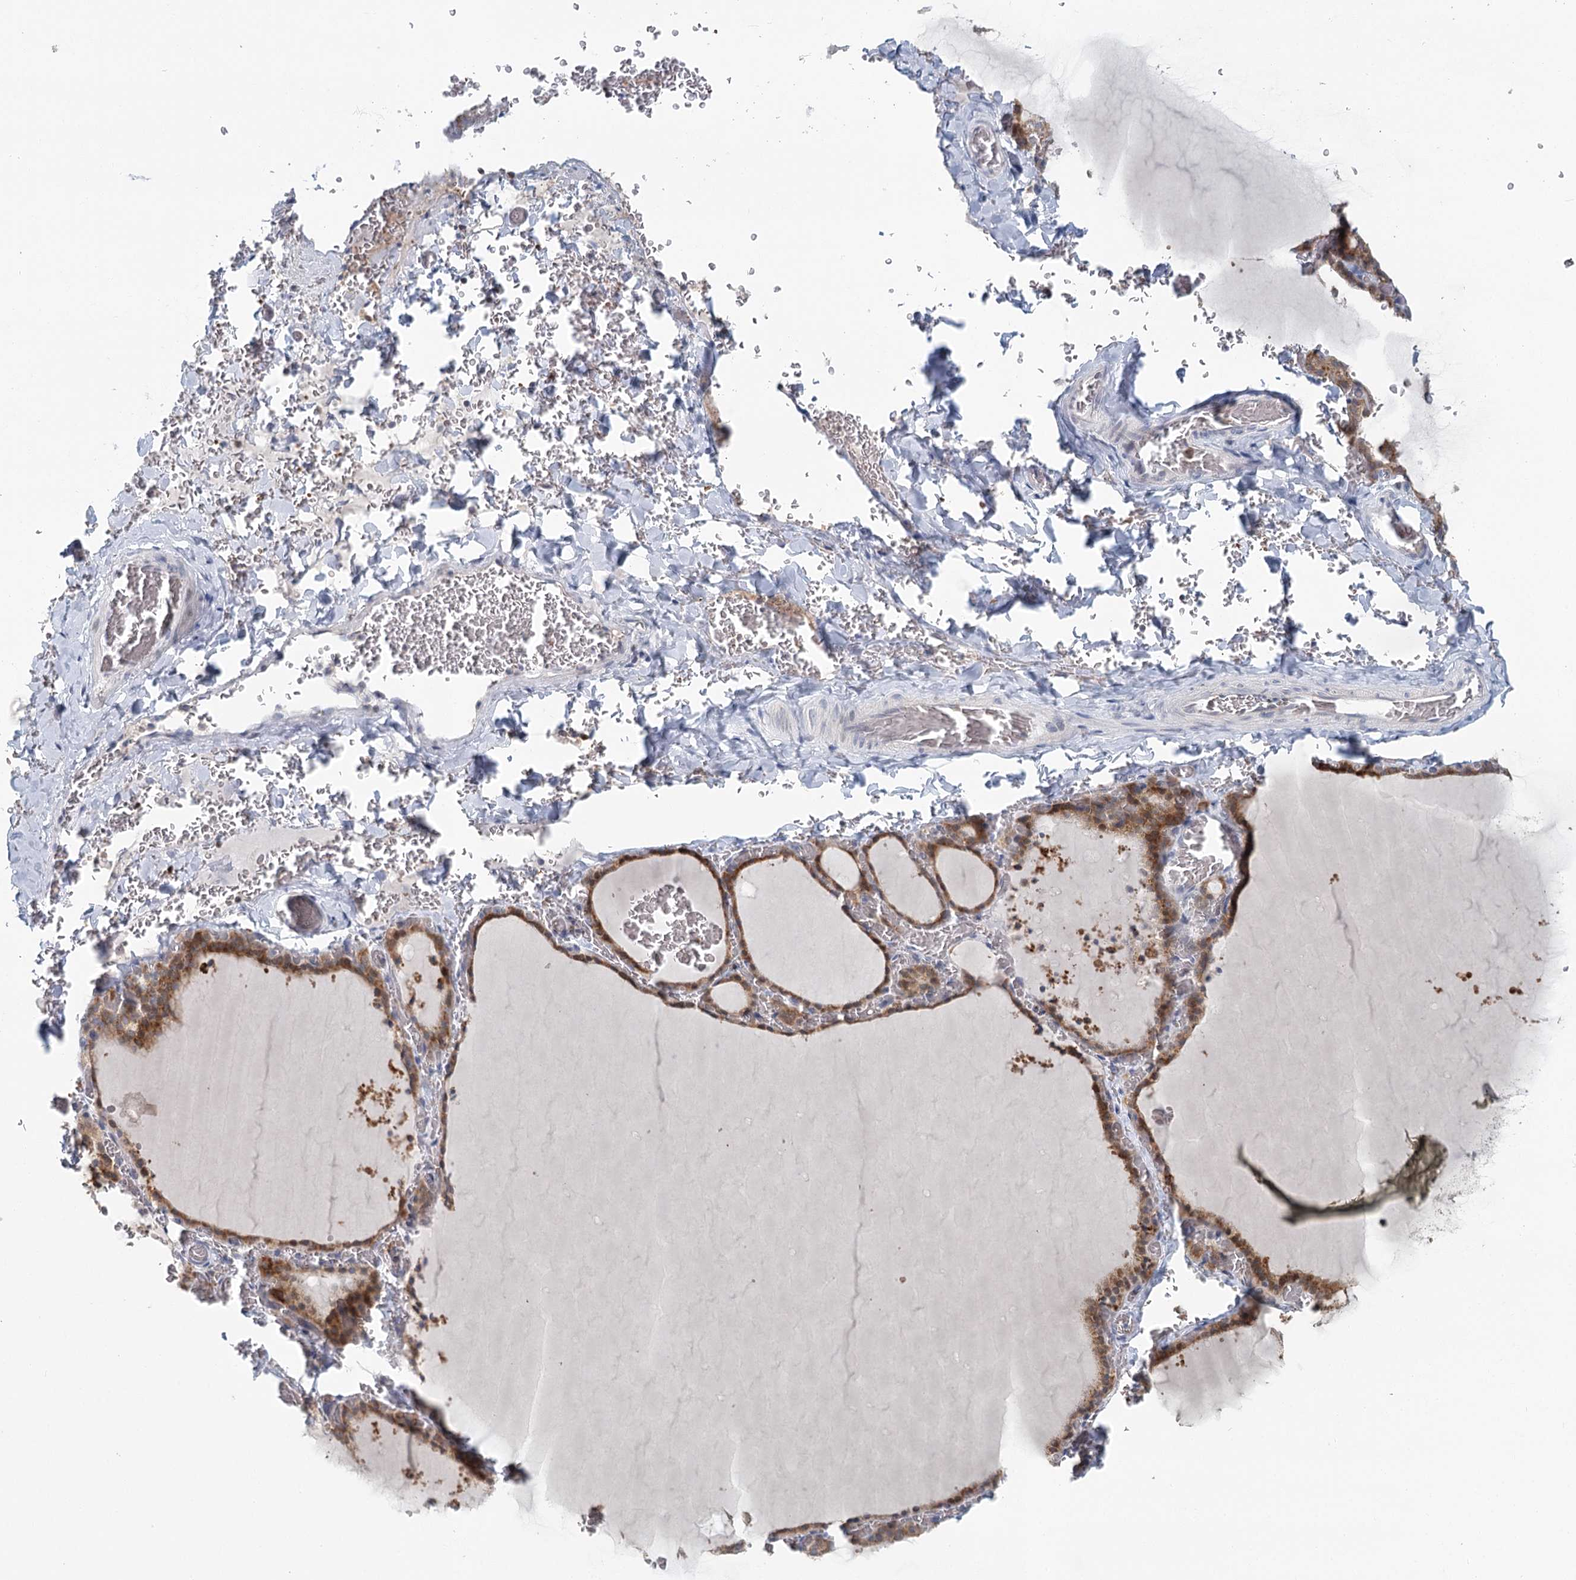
{"staining": {"intensity": "moderate", "quantity": ">75%", "location": "cytoplasmic/membranous"}, "tissue": "thyroid gland", "cell_type": "Glandular cells", "image_type": "normal", "snomed": [{"axis": "morphology", "description": "Normal tissue, NOS"}, {"axis": "topography", "description": "Thyroid gland"}], "caption": "DAB (3,3'-diaminobenzidine) immunohistochemical staining of unremarkable human thyroid gland displays moderate cytoplasmic/membranous protein positivity in approximately >75% of glandular cells.", "gene": "ADK", "patient": {"sex": "female", "age": 39}}